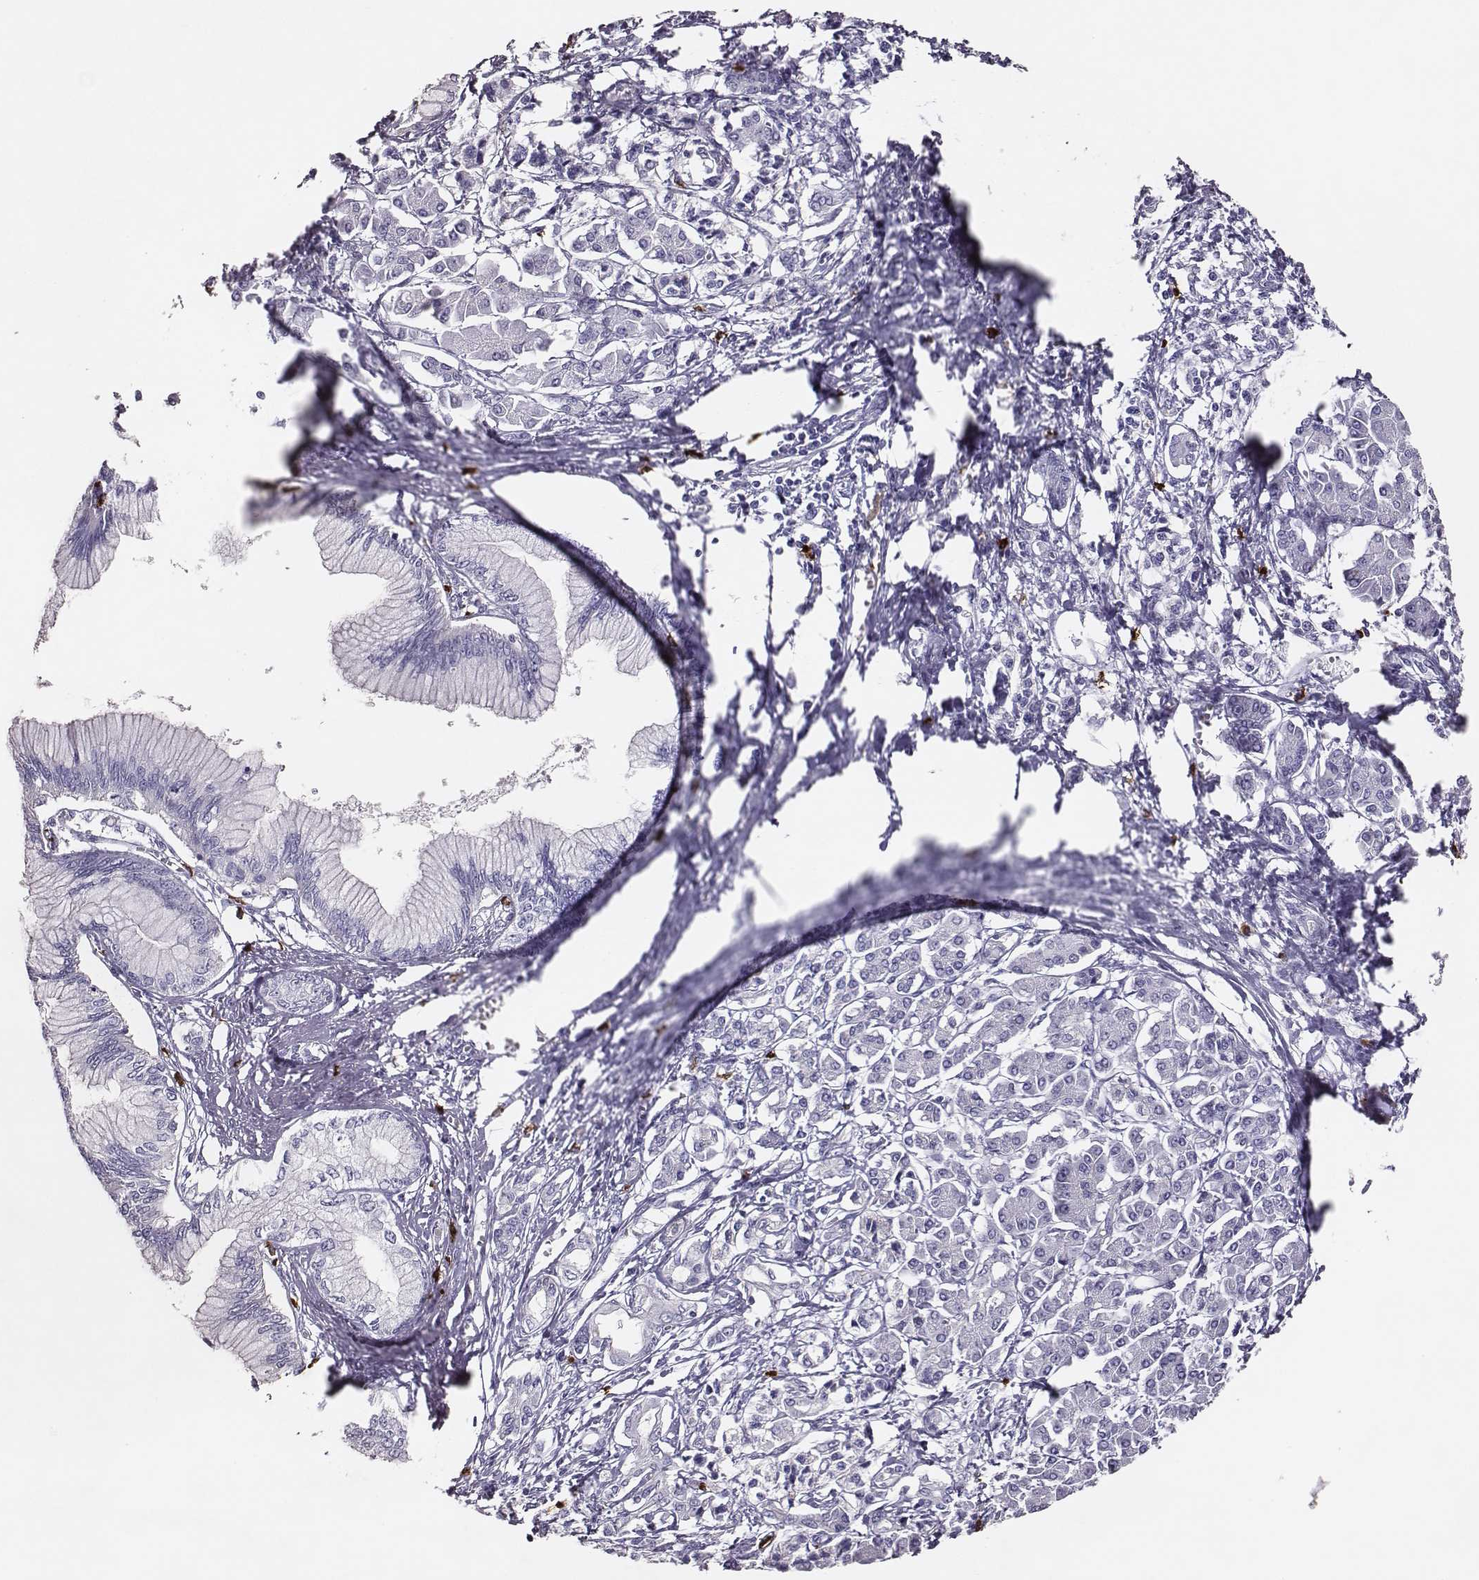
{"staining": {"intensity": "negative", "quantity": "none", "location": "none"}, "tissue": "pancreatic cancer", "cell_type": "Tumor cells", "image_type": "cancer", "snomed": [{"axis": "morphology", "description": "Adenocarcinoma, NOS"}, {"axis": "topography", "description": "Pancreas"}], "caption": "An image of adenocarcinoma (pancreatic) stained for a protein reveals no brown staining in tumor cells.", "gene": "P2RY10", "patient": {"sex": "female", "age": 68}}